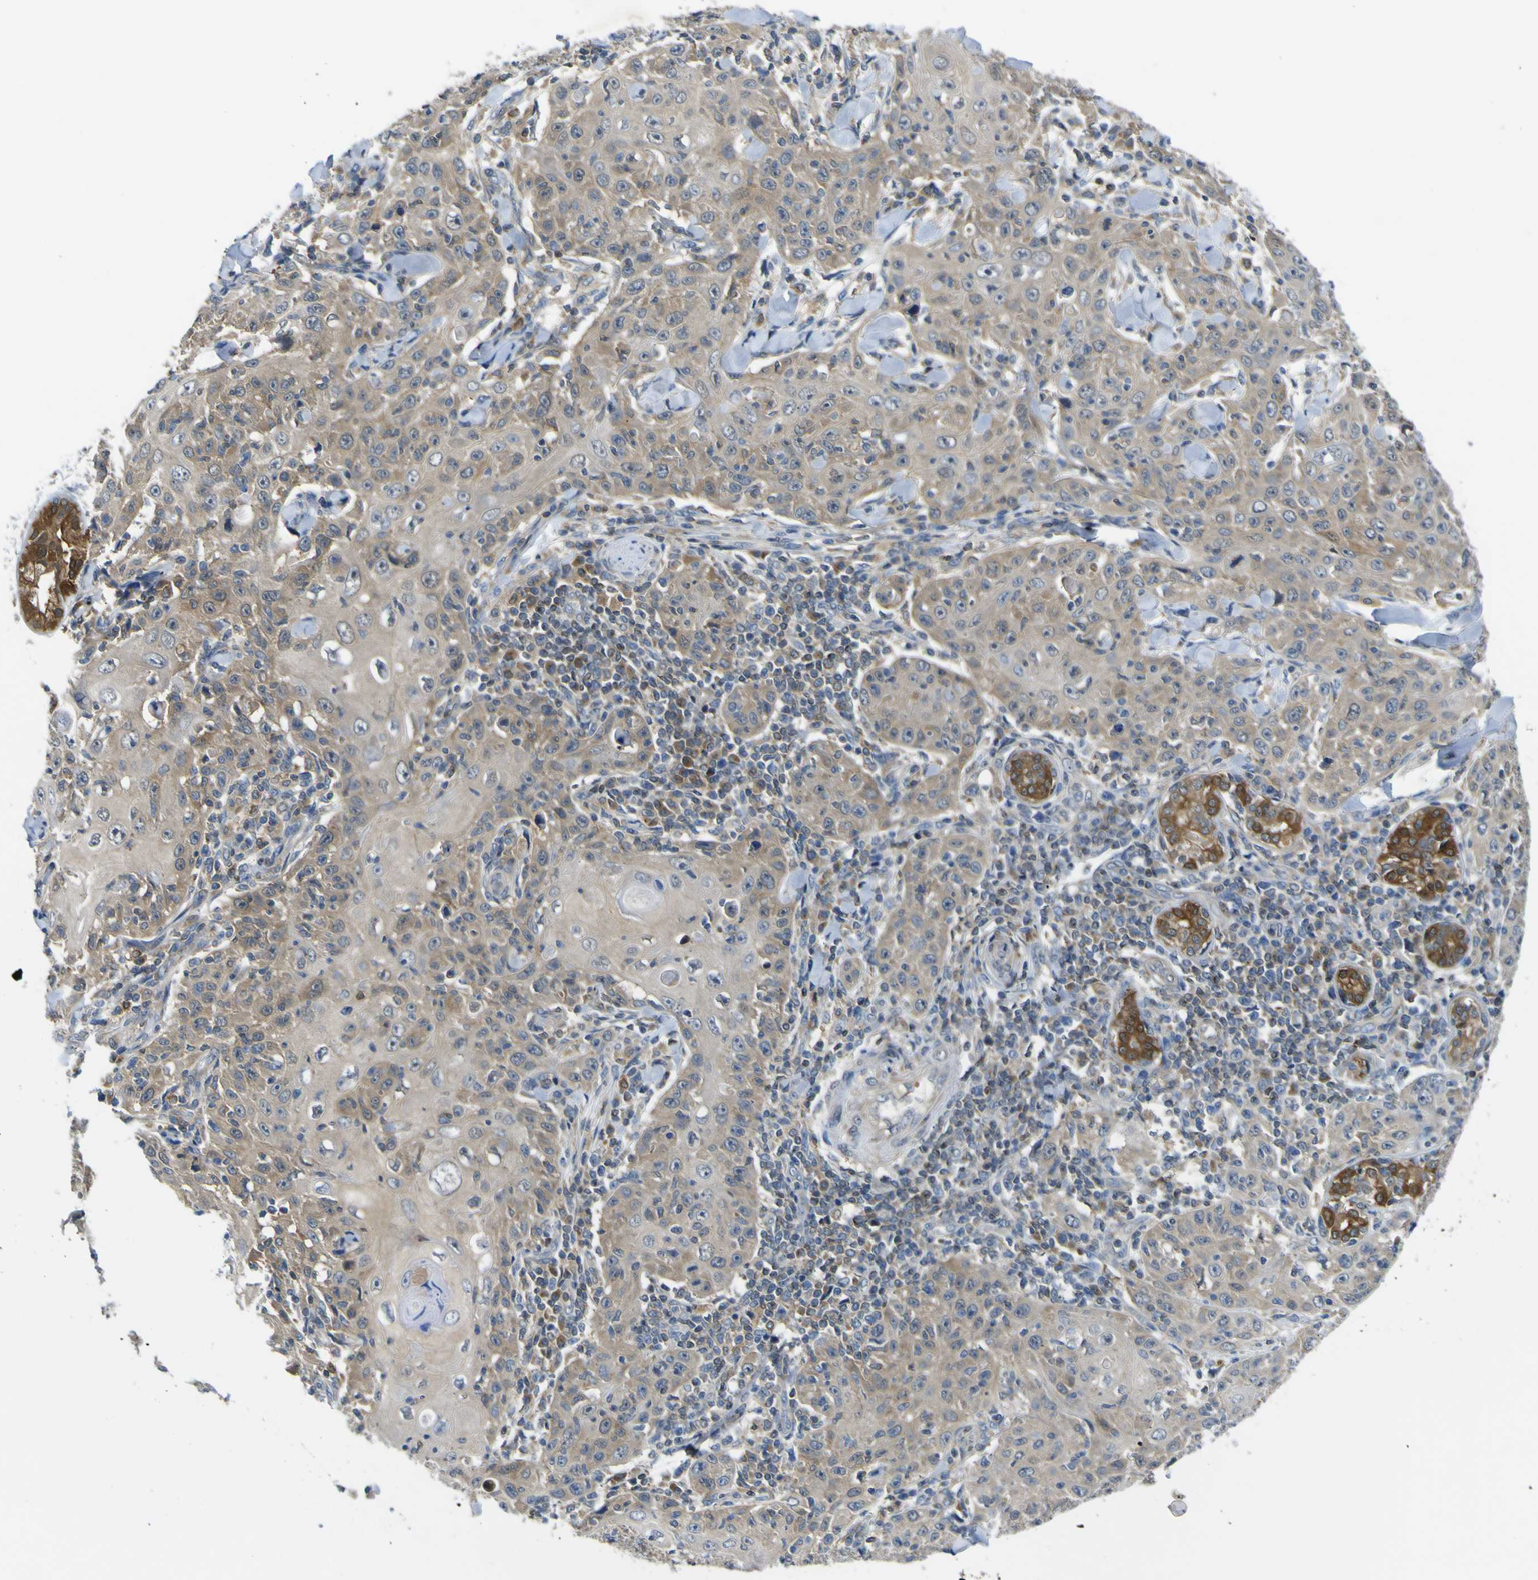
{"staining": {"intensity": "moderate", "quantity": ">75%", "location": "cytoplasmic/membranous"}, "tissue": "skin cancer", "cell_type": "Tumor cells", "image_type": "cancer", "snomed": [{"axis": "morphology", "description": "Squamous cell carcinoma, NOS"}, {"axis": "topography", "description": "Skin"}], "caption": "Immunohistochemistry (IHC) micrograph of neoplastic tissue: human squamous cell carcinoma (skin) stained using IHC displays medium levels of moderate protein expression localized specifically in the cytoplasmic/membranous of tumor cells, appearing as a cytoplasmic/membranous brown color.", "gene": "EML2", "patient": {"sex": "female", "age": 88}}